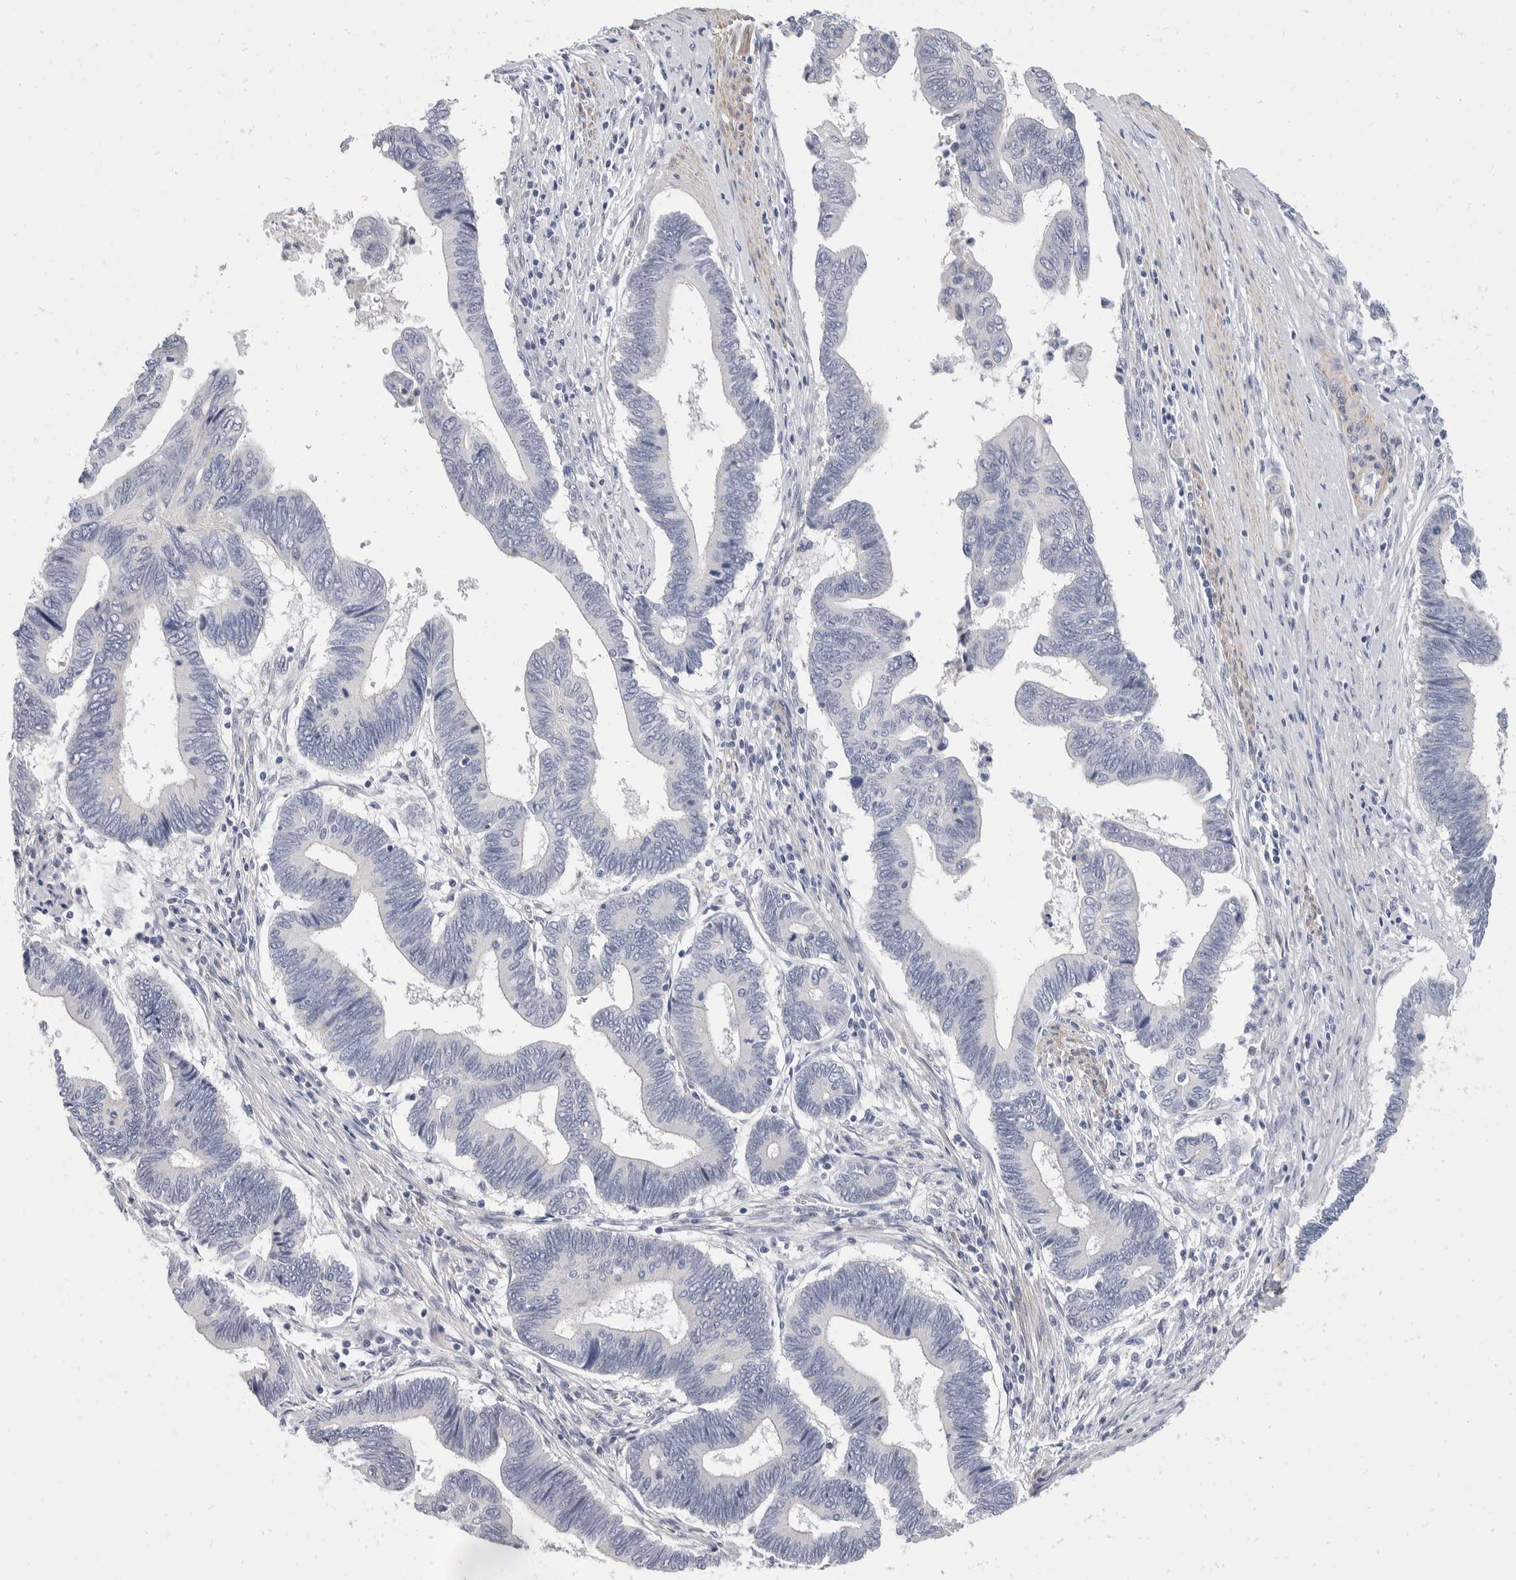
{"staining": {"intensity": "negative", "quantity": "none", "location": "none"}, "tissue": "pancreatic cancer", "cell_type": "Tumor cells", "image_type": "cancer", "snomed": [{"axis": "morphology", "description": "Adenocarcinoma, NOS"}, {"axis": "topography", "description": "Pancreas"}], "caption": "Tumor cells are negative for protein expression in human pancreatic cancer. Nuclei are stained in blue.", "gene": "CATSPERD", "patient": {"sex": "female", "age": 70}}